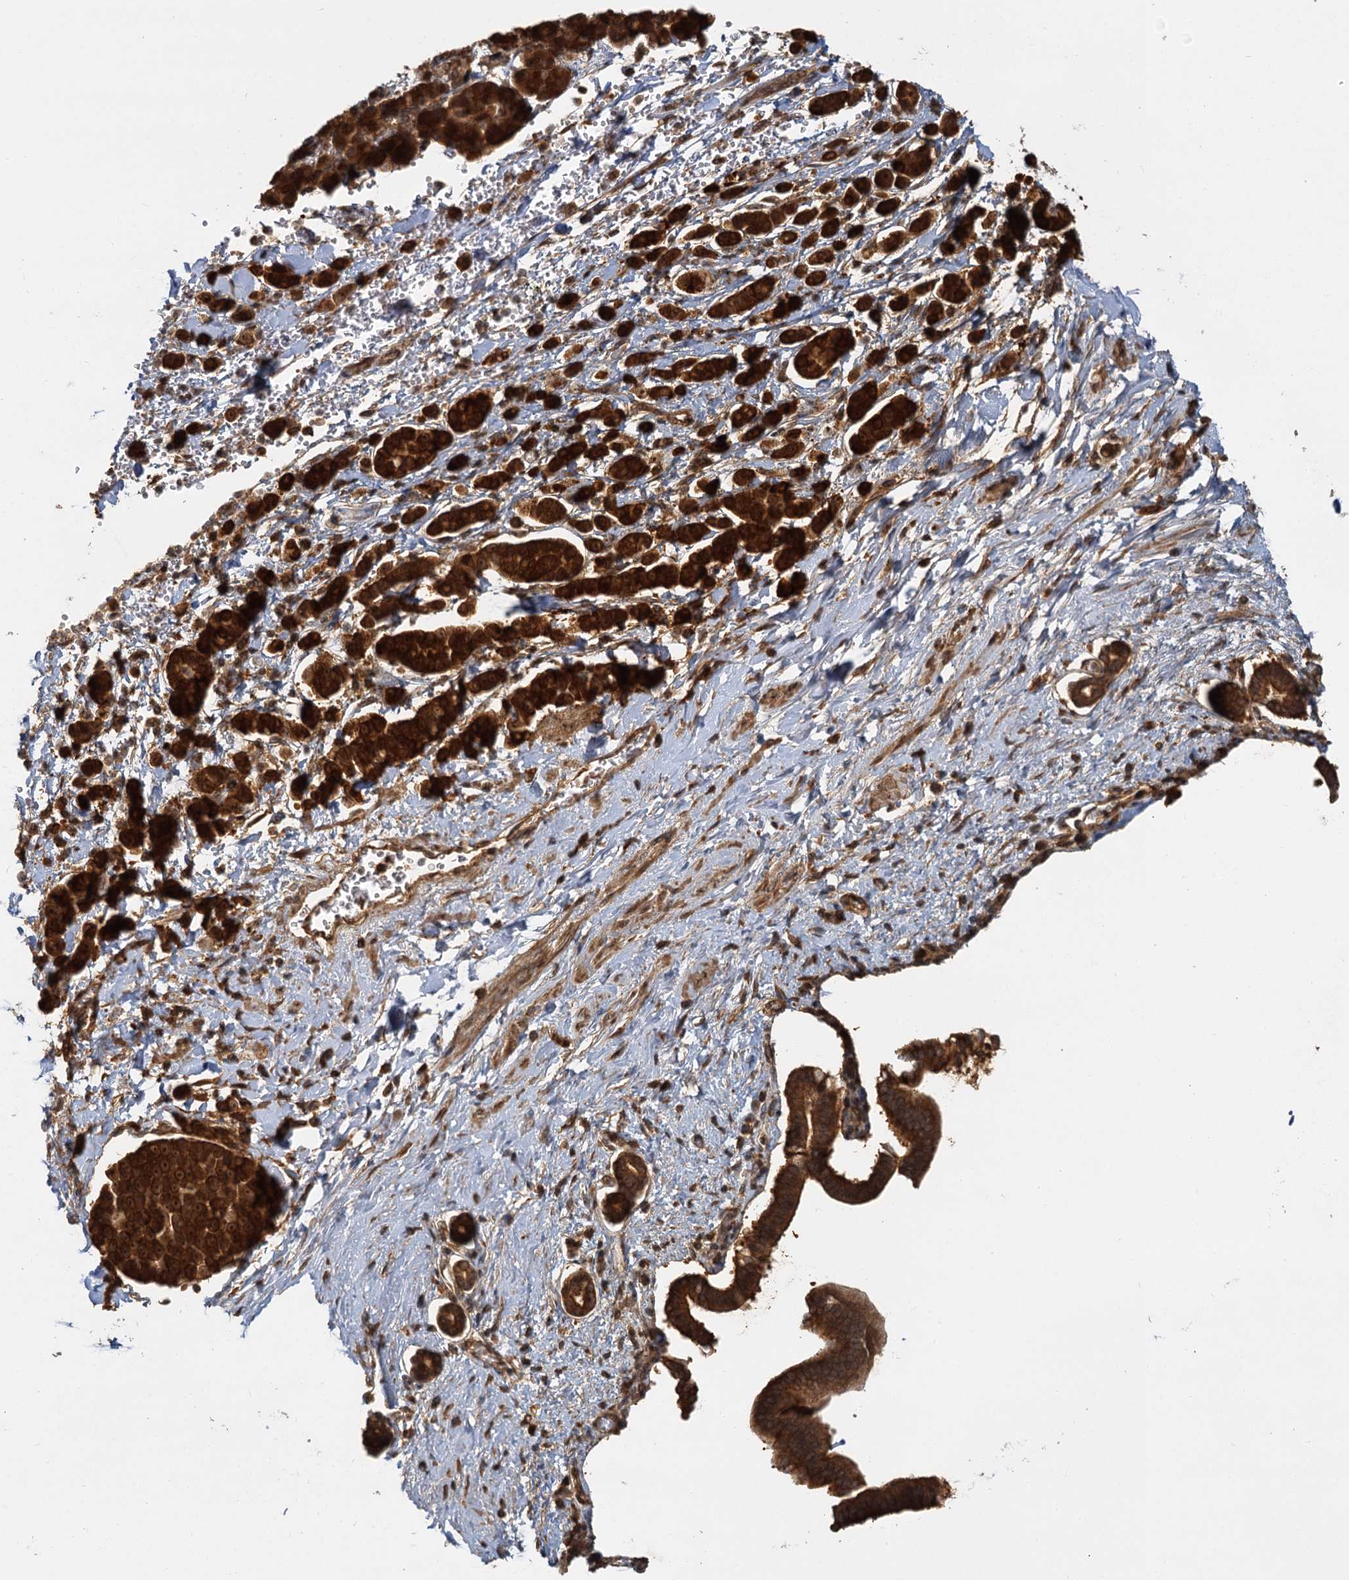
{"staining": {"intensity": "strong", "quantity": ">75%", "location": "cytoplasmic/membranous"}, "tissue": "pancreatic cancer", "cell_type": "Tumor cells", "image_type": "cancer", "snomed": [{"axis": "morphology", "description": "Normal tissue, NOS"}, {"axis": "morphology", "description": "Adenocarcinoma, NOS"}, {"axis": "topography", "description": "Pancreas"}], "caption": "DAB (3,3'-diaminobenzidine) immunohistochemical staining of pancreatic cancer exhibits strong cytoplasmic/membranous protein staining in about >75% of tumor cells. (DAB (3,3'-diaminobenzidine) IHC, brown staining for protein, blue staining for nuclei).", "gene": "ZNF549", "patient": {"sex": "female", "age": 64}}